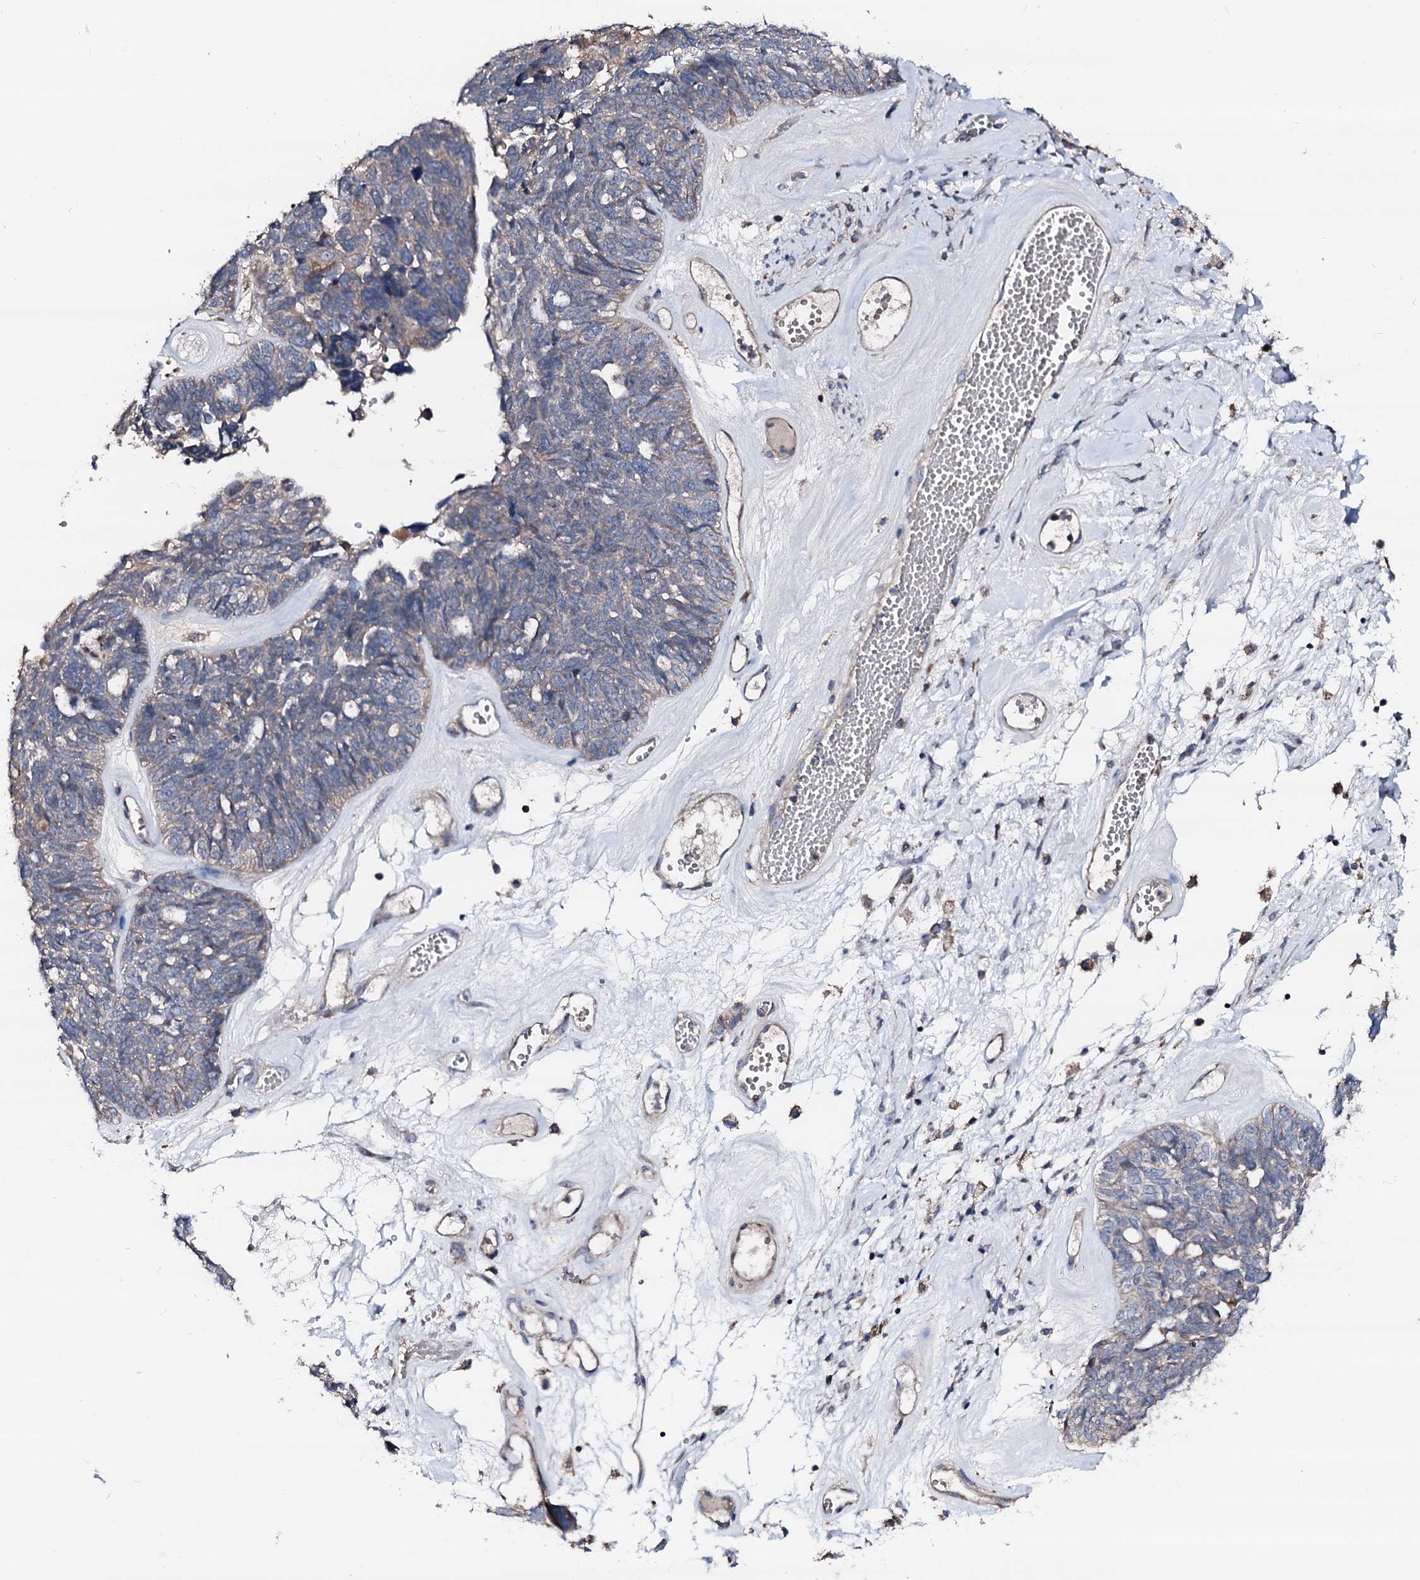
{"staining": {"intensity": "weak", "quantity": "<25%", "location": "cytoplasmic/membranous"}, "tissue": "ovarian cancer", "cell_type": "Tumor cells", "image_type": "cancer", "snomed": [{"axis": "morphology", "description": "Cystadenocarcinoma, serous, NOS"}, {"axis": "topography", "description": "Ovary"}], "caption": "Protein analysis of ovarian cancer exhibits no significant positivity in tumor cells.", "gene": "TRAFD1", "patient": {"sex": "female", "age": 79}}